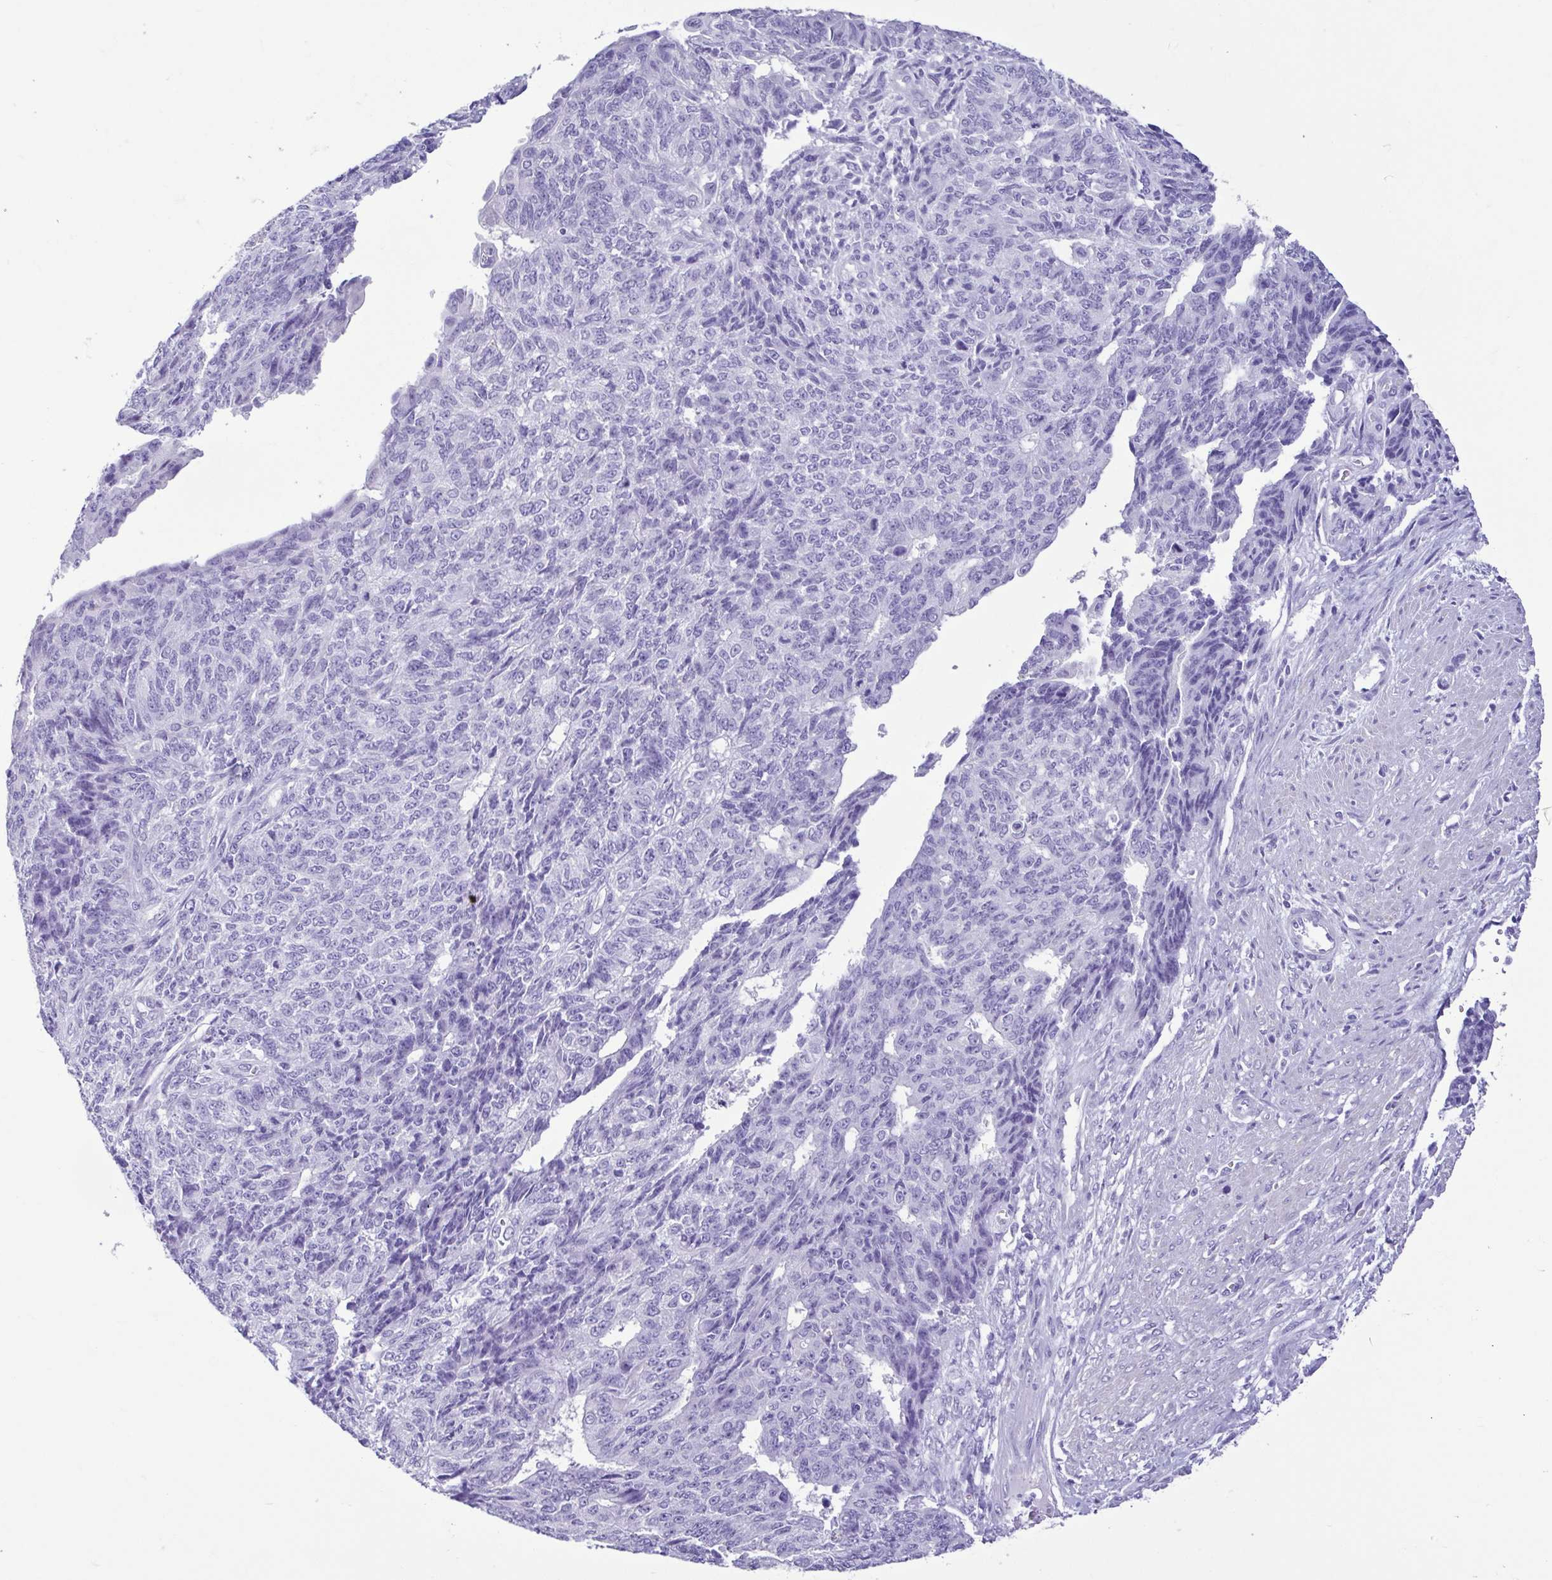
{"staining": {"intensity": "negative", "quantity": "none", "location": "none"}, "tissue": "endometrial cancer", "cell_type": "Tumor cells", "image_type": "cancer", "snomed": [{"axis": "morphology", "description": "Adenocarcinoma, NOS"}, {"axis": "topography", "description": "Endometrium"}], "caption": "The image demonstrates no staining of tumor cells in endometrial cancer.", "gene": "CBY2", "patient": {"sex": "female", "age": 32}}